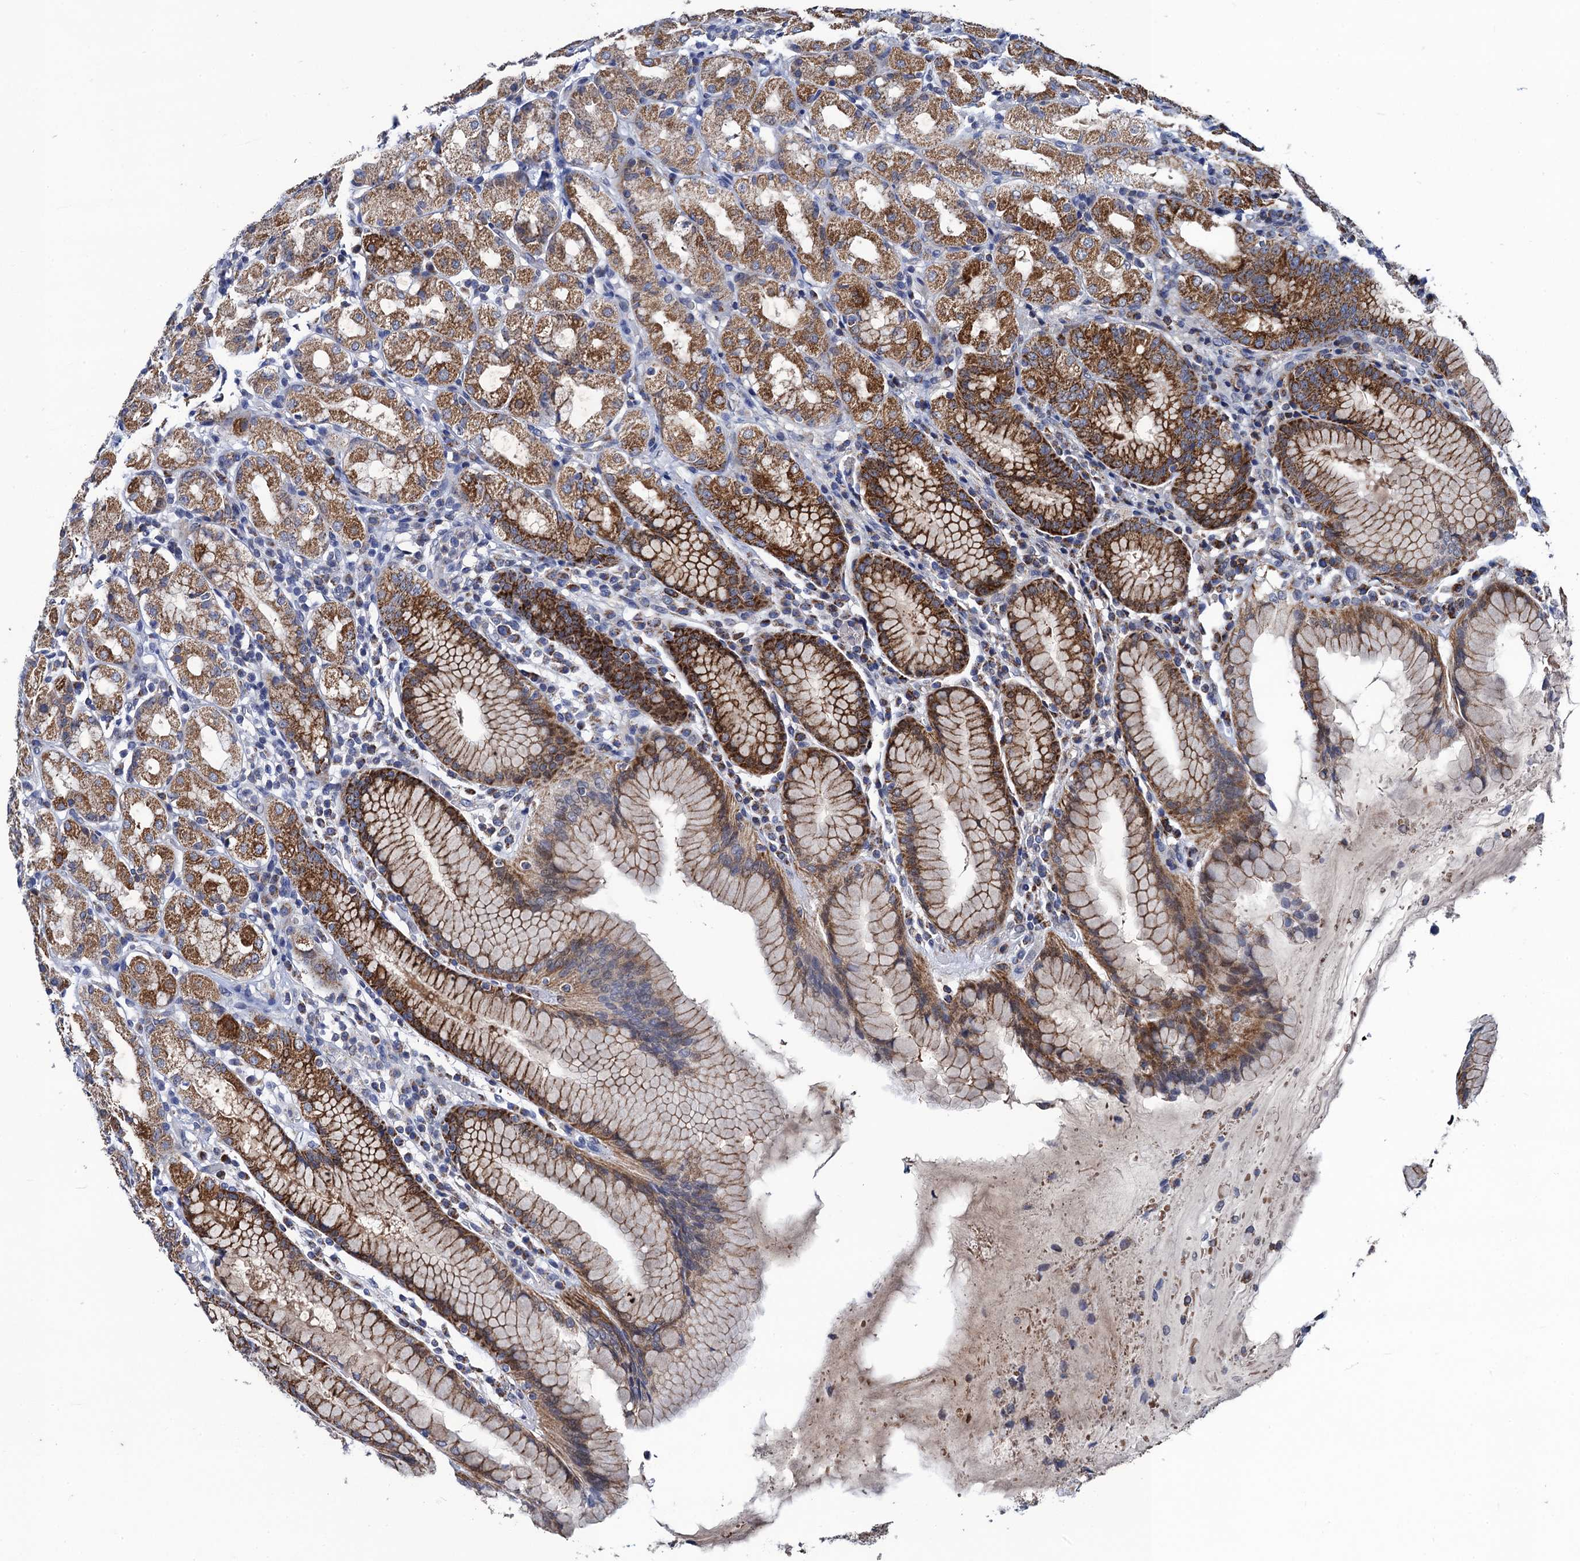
{"staining": {"intensity": "moderate", "quantity": ">75%", "location": "cytoplasmic/membranous"}, "tissue": "stomach", "cell_type": "Glandular cells", "image_type": "normal", "snomed": [{"axis": "morphology", "description": "Normal tissue, NOS"}, {"axis": "topography", "description": "Stomach, lower"}], "caption": "Immunohistochemistry (IHC) (DAB) staining of benign human stomach displays moderate cytoplasmic/membranous protein staining in approximately >75% of glandular cells.", "gene": "PTCD3", "patient": {"sex": "female", "age": 56}}